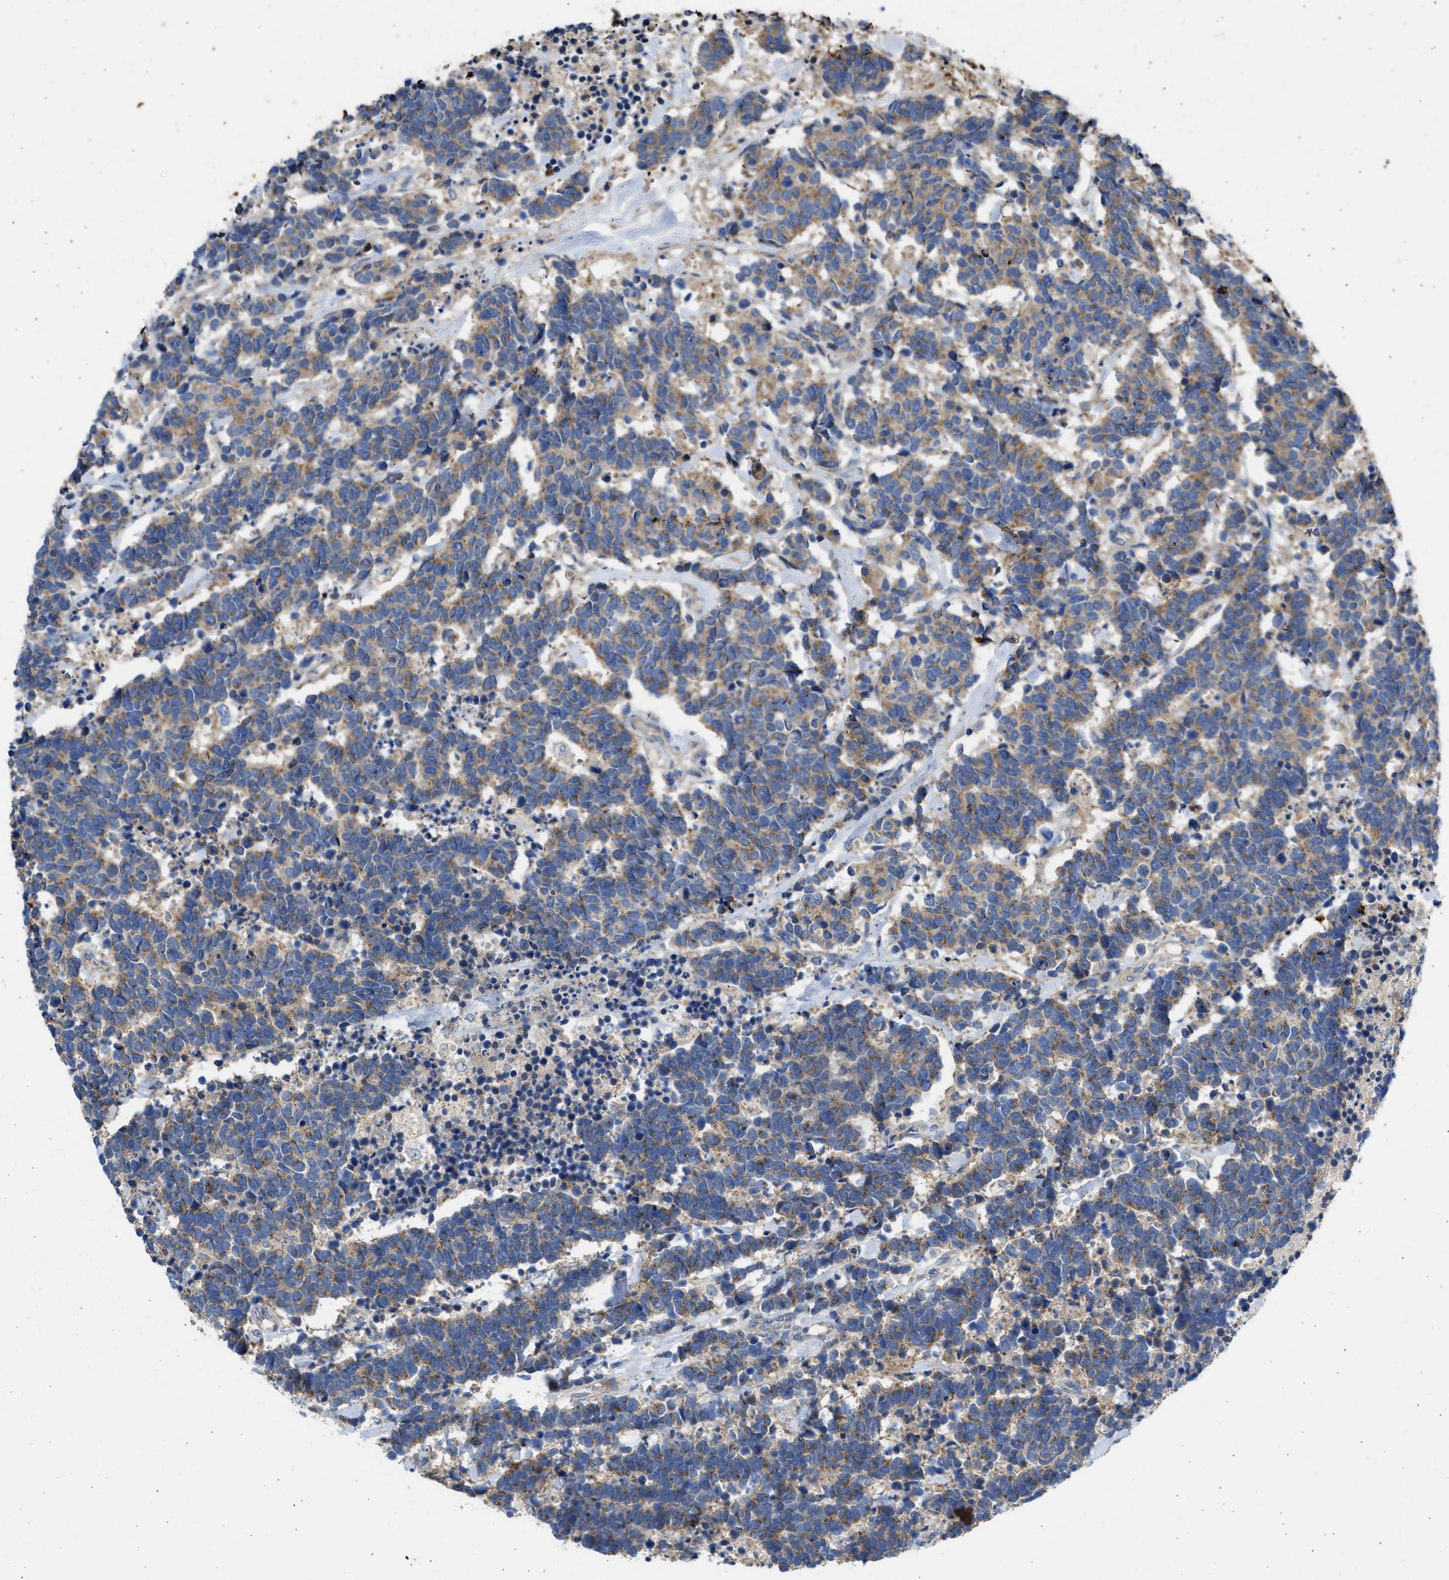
{"staining": {"intensity": "moderate", "quantity": ">75%", "location": "cytoplasmic/membranous"}, "tissue": "carcinoid", "cell_type": "Tumor cells", "image_type": "cancer", "snomed": [{"axis": "morphology", "description": "Carcinoma, NOS"}, {"axis": "morphology", "description": "Carcinoid, malignant, NOS"}, {"axis": "topography", "description": "Urinary bladder"}], "caption": "This is an image of immunohistochemistry staining of carcinoma, which shows moderate staining in the cytoplasmic/membranous of tumor cells.", "gene": "CSRNP2", "patient": {"sex": "male", "age": 57}}